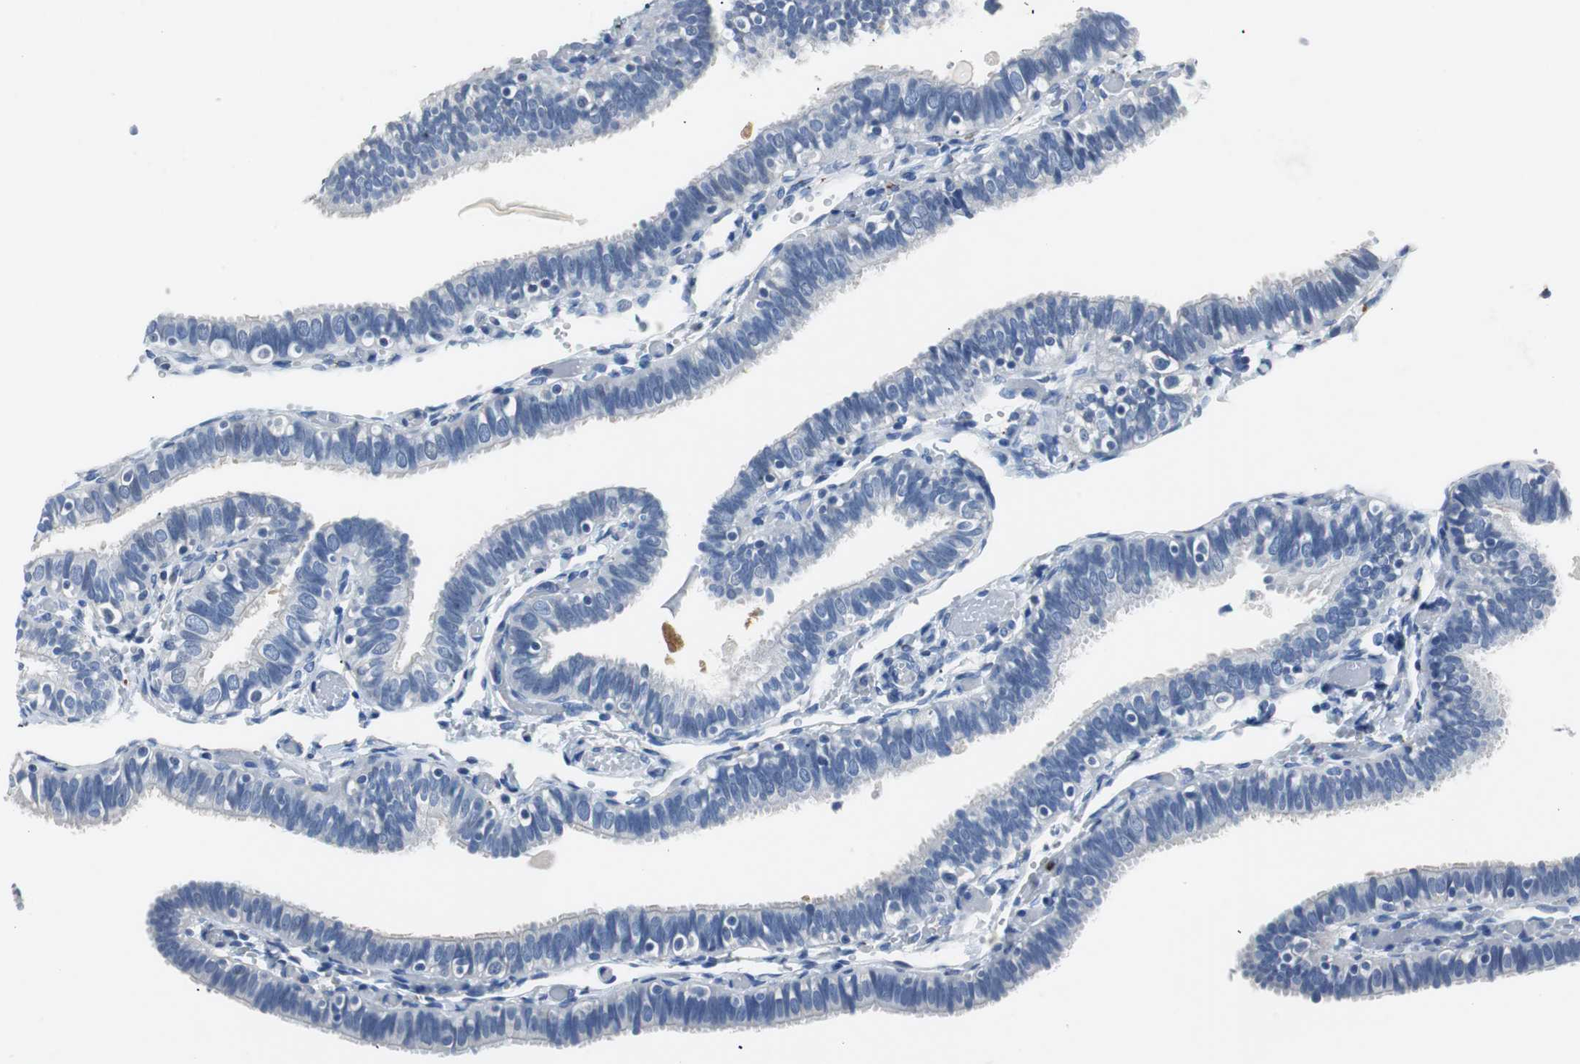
{"staining": {"intensity": "negative", "quantity": "none", "location": "none"}, "tissue": "fallopian tube", "cell_type": "Glandular cells", "image_type": "normal", "snomed": [{"axis": "morphology", "description": "Normal tissue, NOS"}, {"axis": "topography", "description": "Fallopian tube"}], "caption": "The immunohistochemistry (IHC) histopathology image has no significant positivity in glandular cells of fallopian tube. Nuclei are stained in blue.", "gene": "LRP2", "patient": {"sex": "female", "age": 46}}